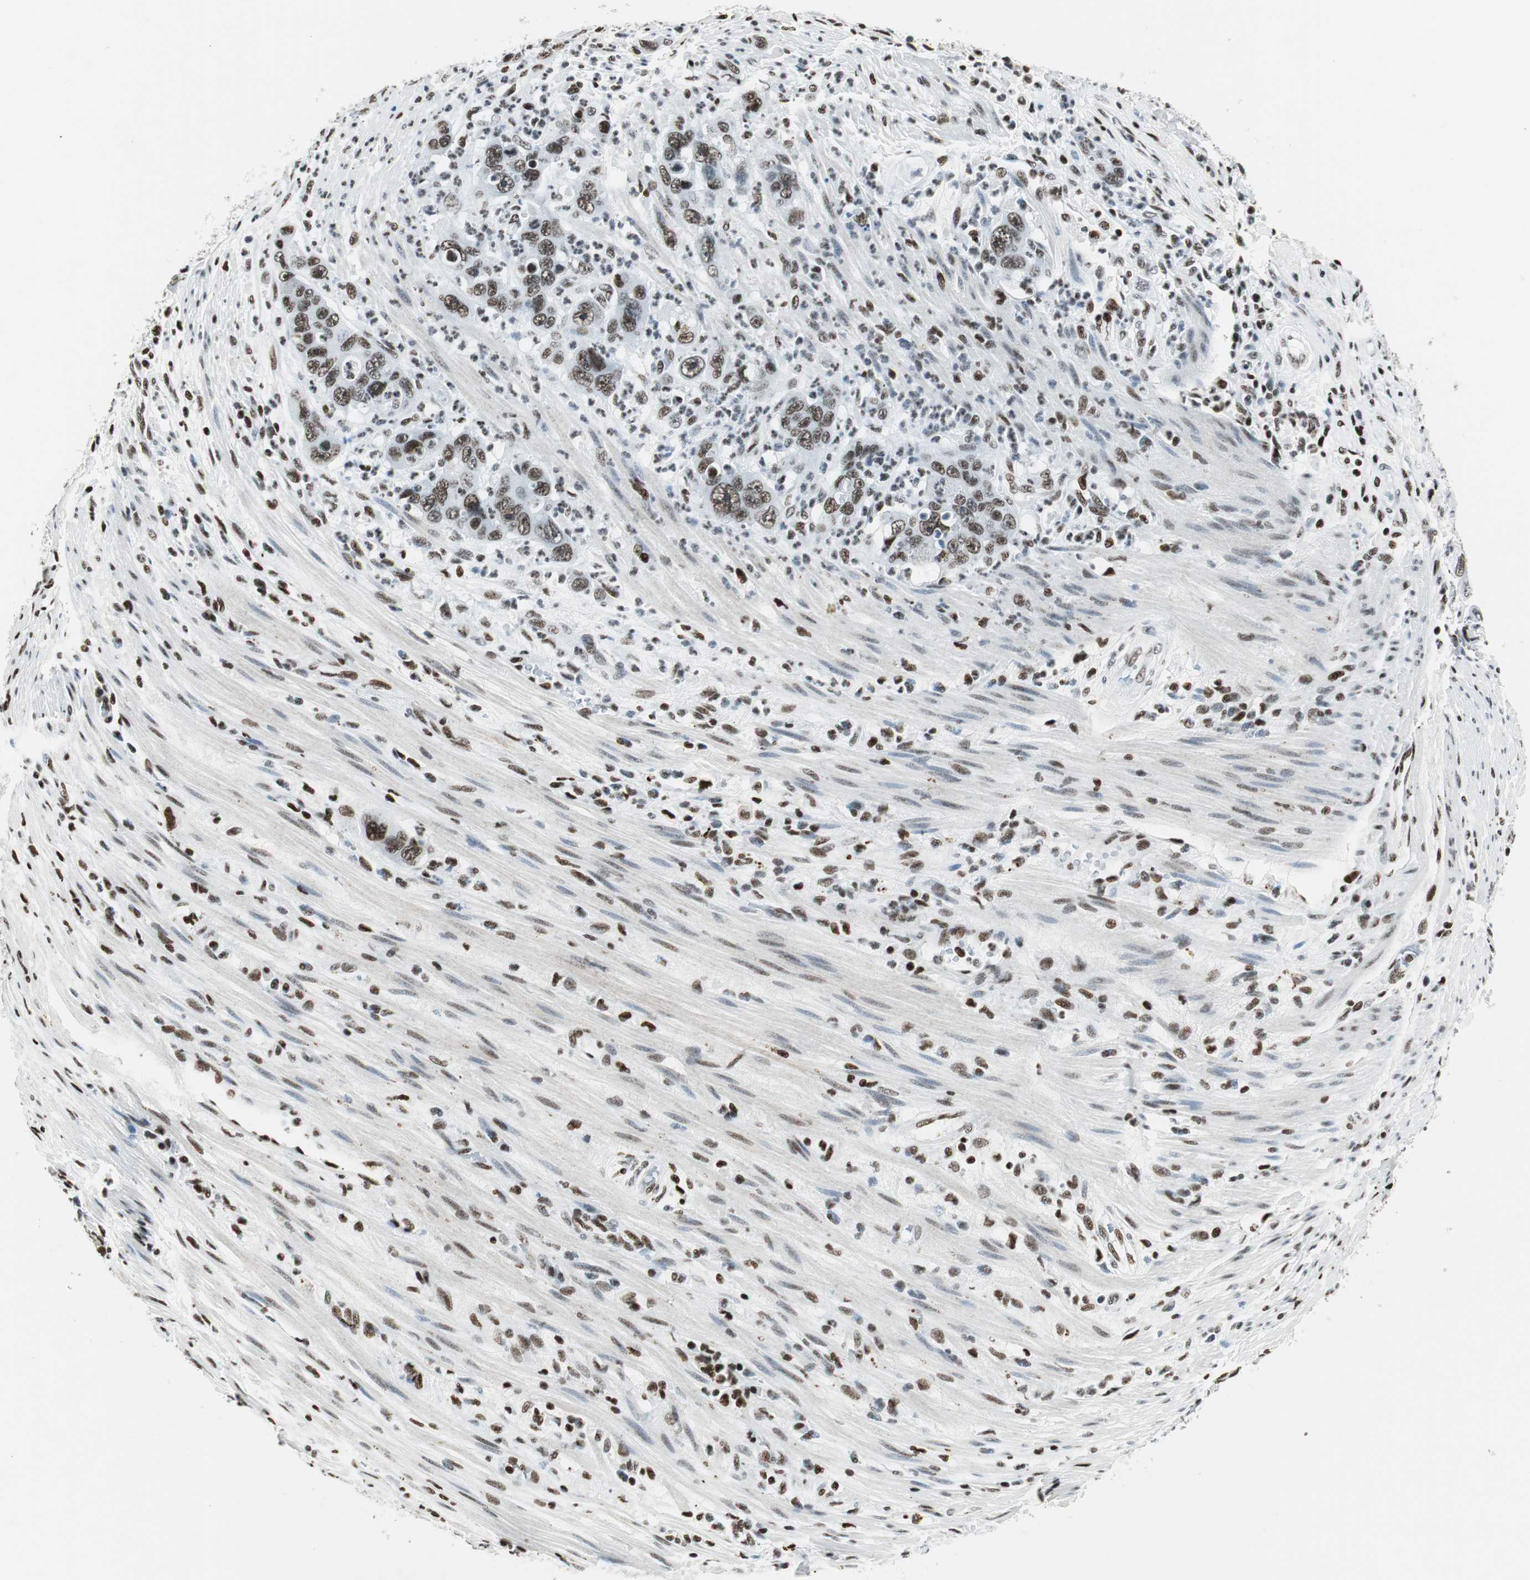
{"staining": {"intensity": "moderate", "quantity": ">75%", "location": "nuclear"}, "tissue": "pancreatic cancer", "cell_type": "Tumor cells", "image_type": "cancer", "snomed": [{"axis": "morphology", "description": "Adenocarcinoma, NOS"}, {"axis": "topography", "description": "Pancreas"}], "caption": "High-magnification brightfield microscopy of pancreatic cancer stained with DAB (3,3'-diaminobenzidine) (brown) and counterstained with hematoxylin (blue). tumor cells exhibit moderate nuclear positivity is appreciated in approximately>75% of cells. Immunohistochemistry (ihc) stains the protein of interest in brown and the nuclei are stained blue.", "gene": "RBBP4", "patient": {"sex": "female", "age": 71}}